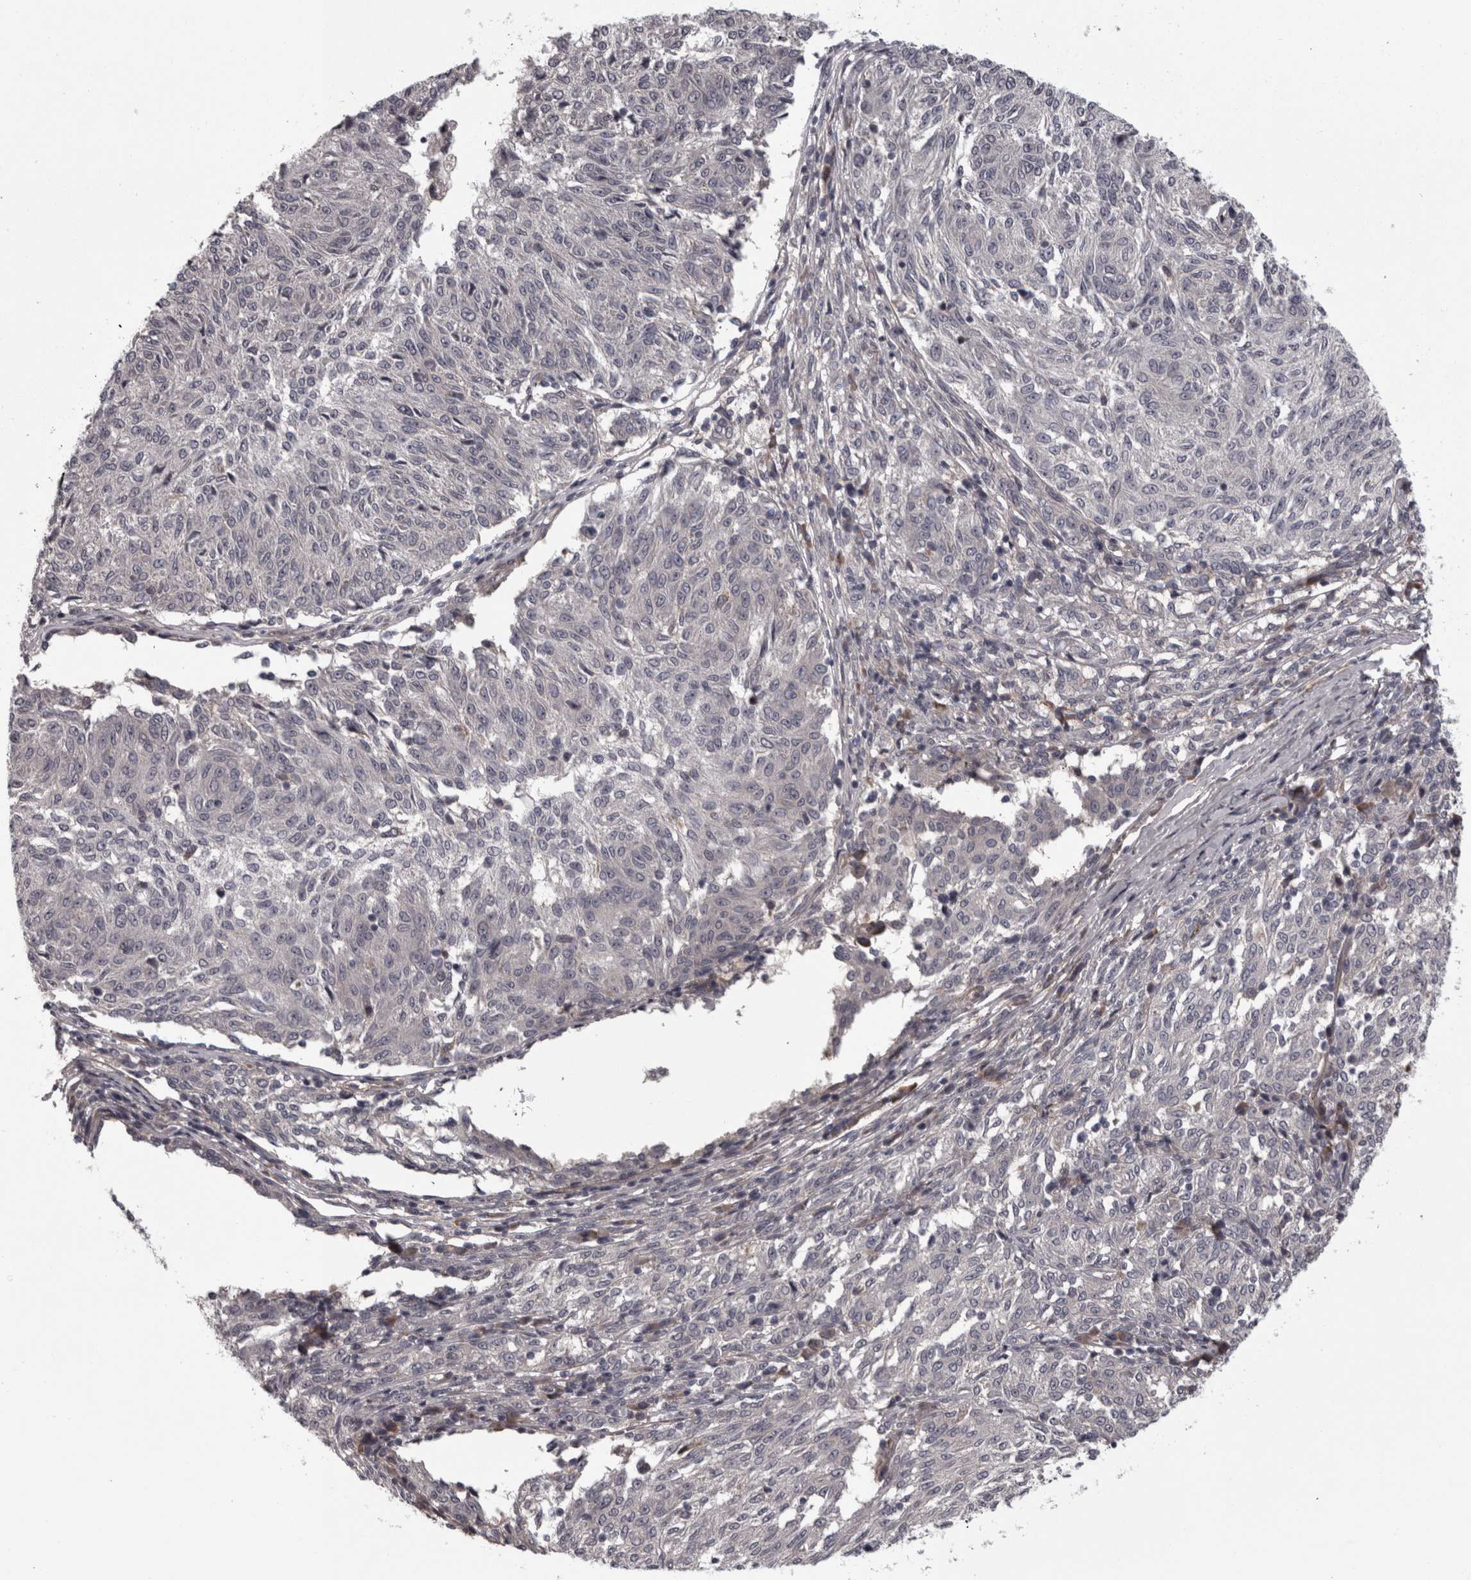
{"staining": {"intensity": "negative", "quantity": "none", "location": "none"}, "tissue": "melanoma", "cell_type": "Tumor cells", "image_type": "cancer", "snomed": [{"axis": "morphology", "description": "Malignant melanoma, NOS"}, {"axis": "topography", "description": "Skin"}], "caption": "High magnification brightfield microscopy of malignant melanoma stained with DAB (brown) and counterstained with hematoxylin (blue): tumor cells show no significant expression.", "gene": "RSU1", "patient": {"sex": "female", "age": 72}}